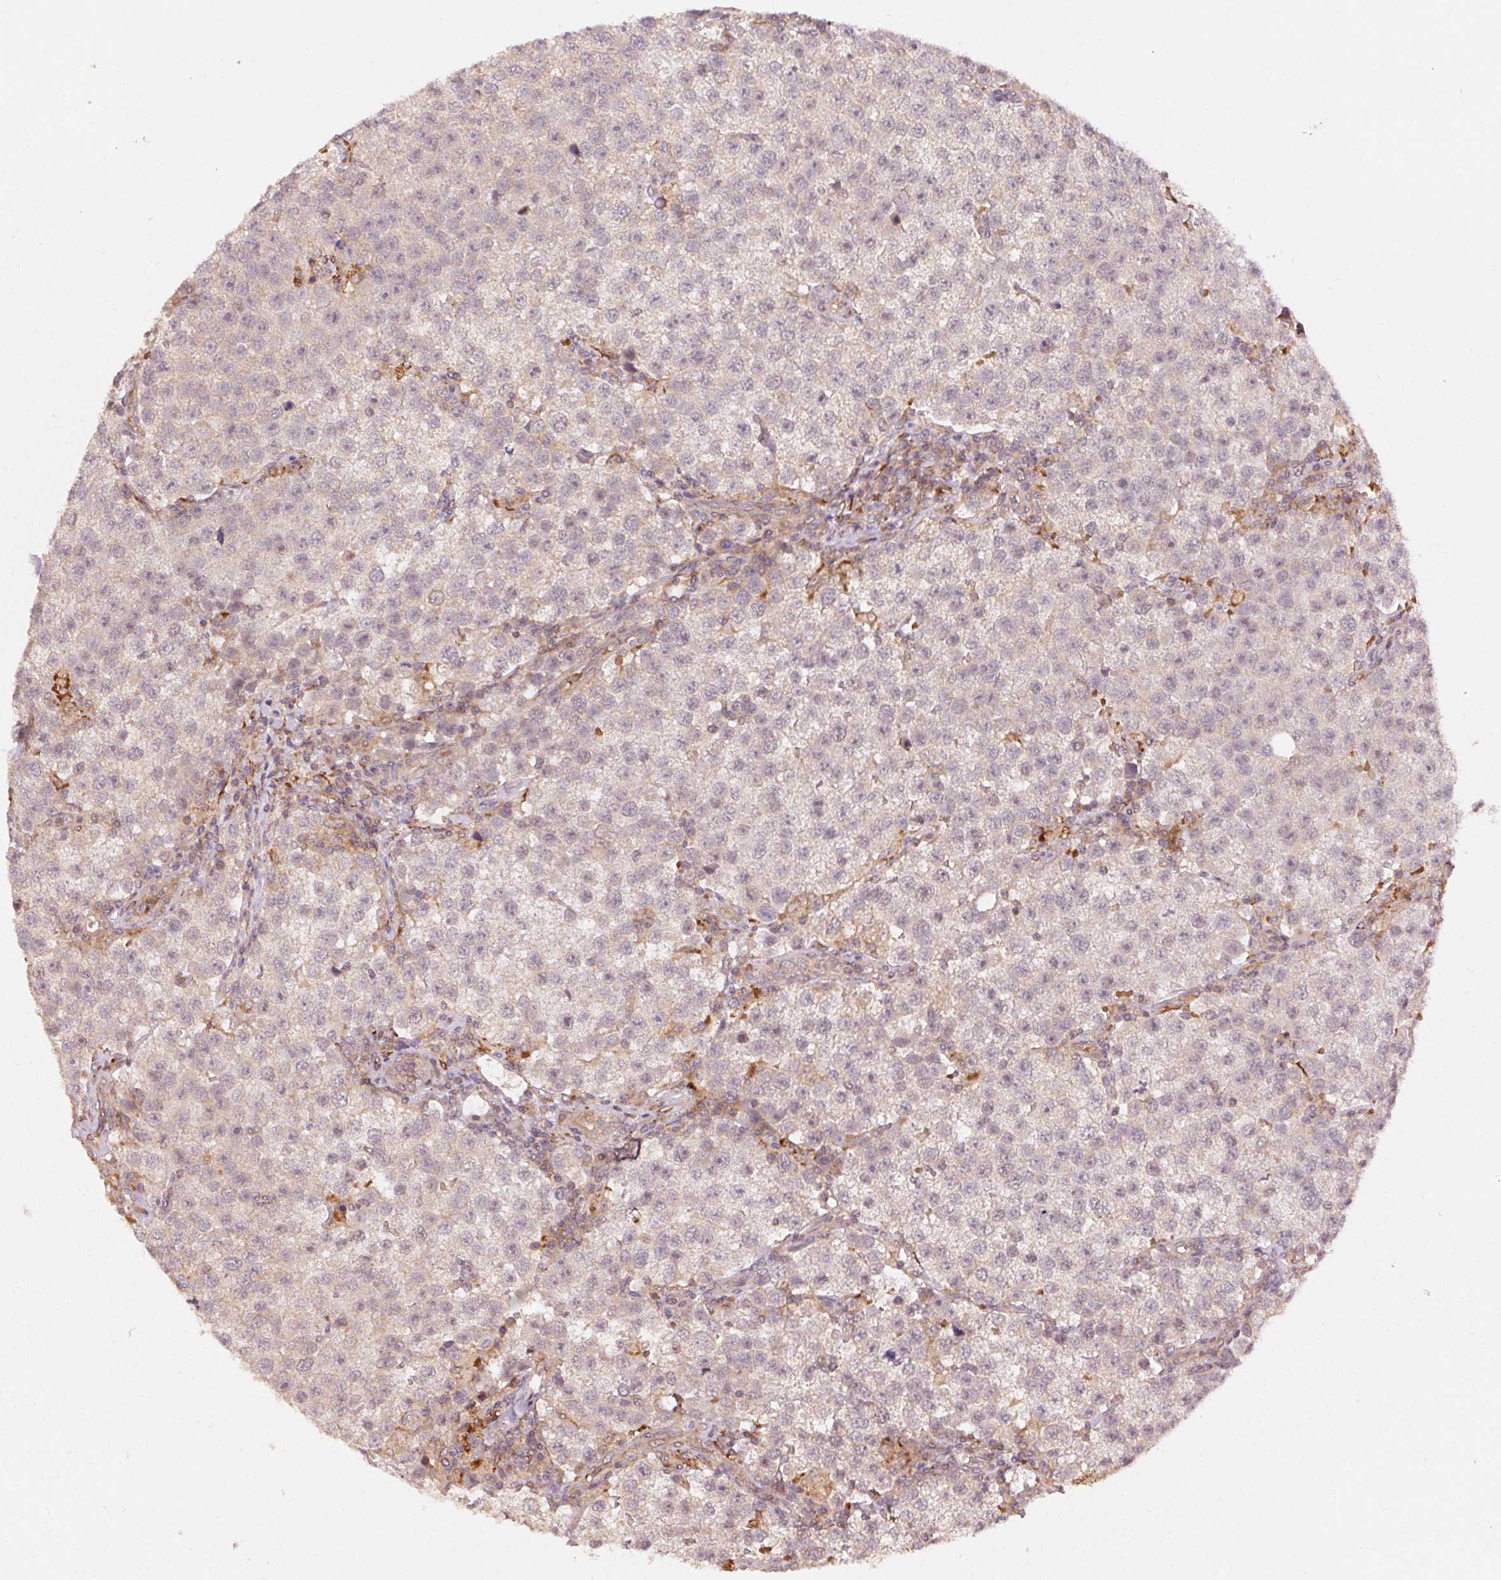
{"staining": {"intensity": "negative", "quantity": "none", "location": "none"}, "tissue": "testis cancer", "cell_type": "Tumor cells", "image_type": "cancer", "snomed": [{"axis": "morphology", "description": "Seminoma, NOS"}, {"axis": "topography", "description": "Testis"}], "caption": "Tumor cells are negative for protein expression in human testis seminoma.", "gene": "KLHL15", "patient": {"sex": "male", "age": 37}}